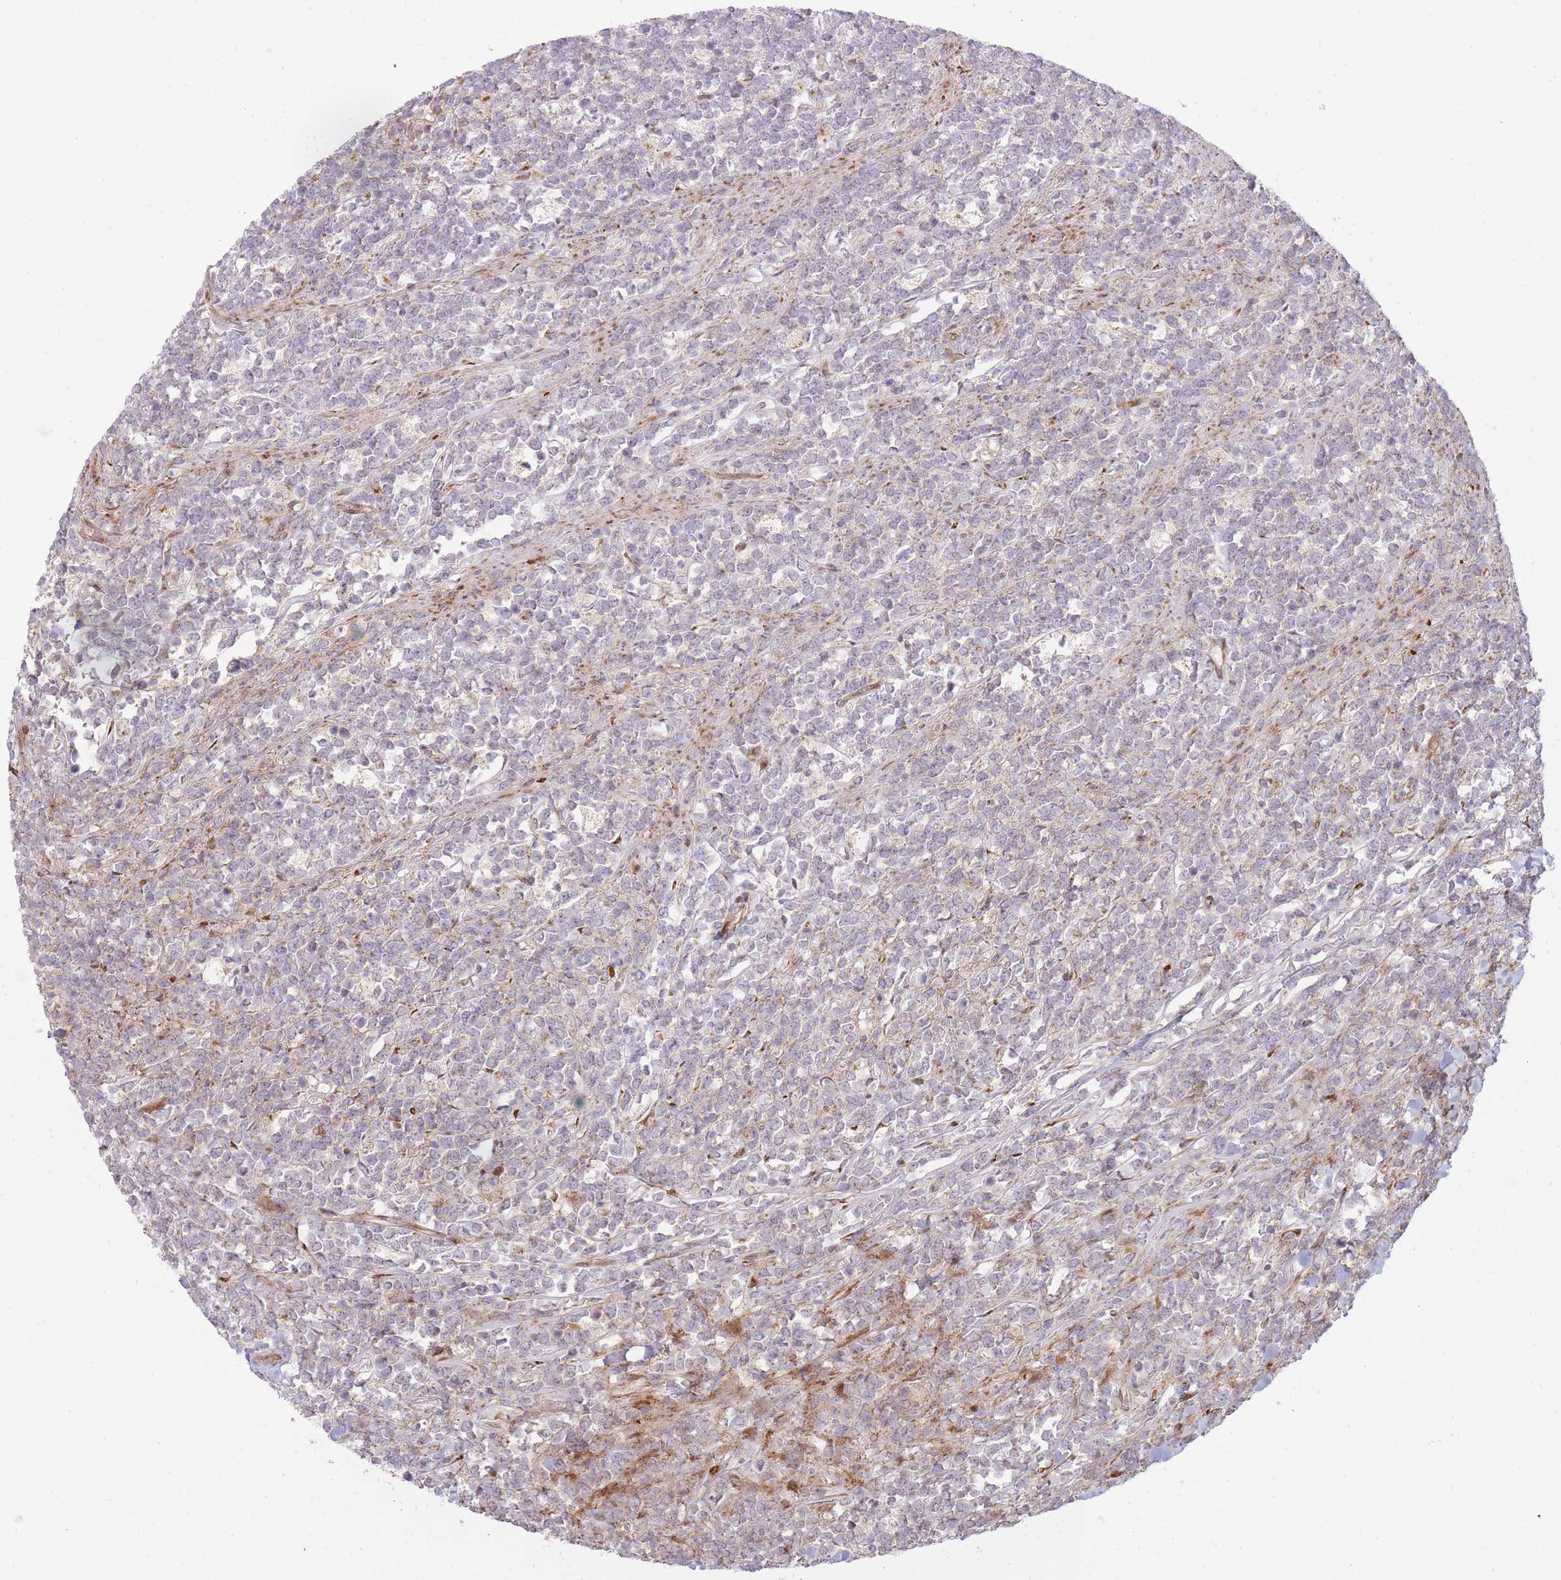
{"staining": {"intensity": "negative", "quantity": "none", "location": "none"}, "tissue": "lymphoma", "cell_type": "Tumor cells", "image_type": "cancer", "snomed": [{"axis": "morphology", "description": "Malignant lymphoma, non-Hodgkin's type, High grade"}, {"axis": "topography", "description": "Small intestine"}, {"axis": "topography", "description": "Colon"}], "caption": "This is an immunohistochemistry (IHC) histopathology image of human lymphoma. There is no staining in tumor cells.", "gene": "PPP3R2", "patient": {"sex": "male", "age": 8}}